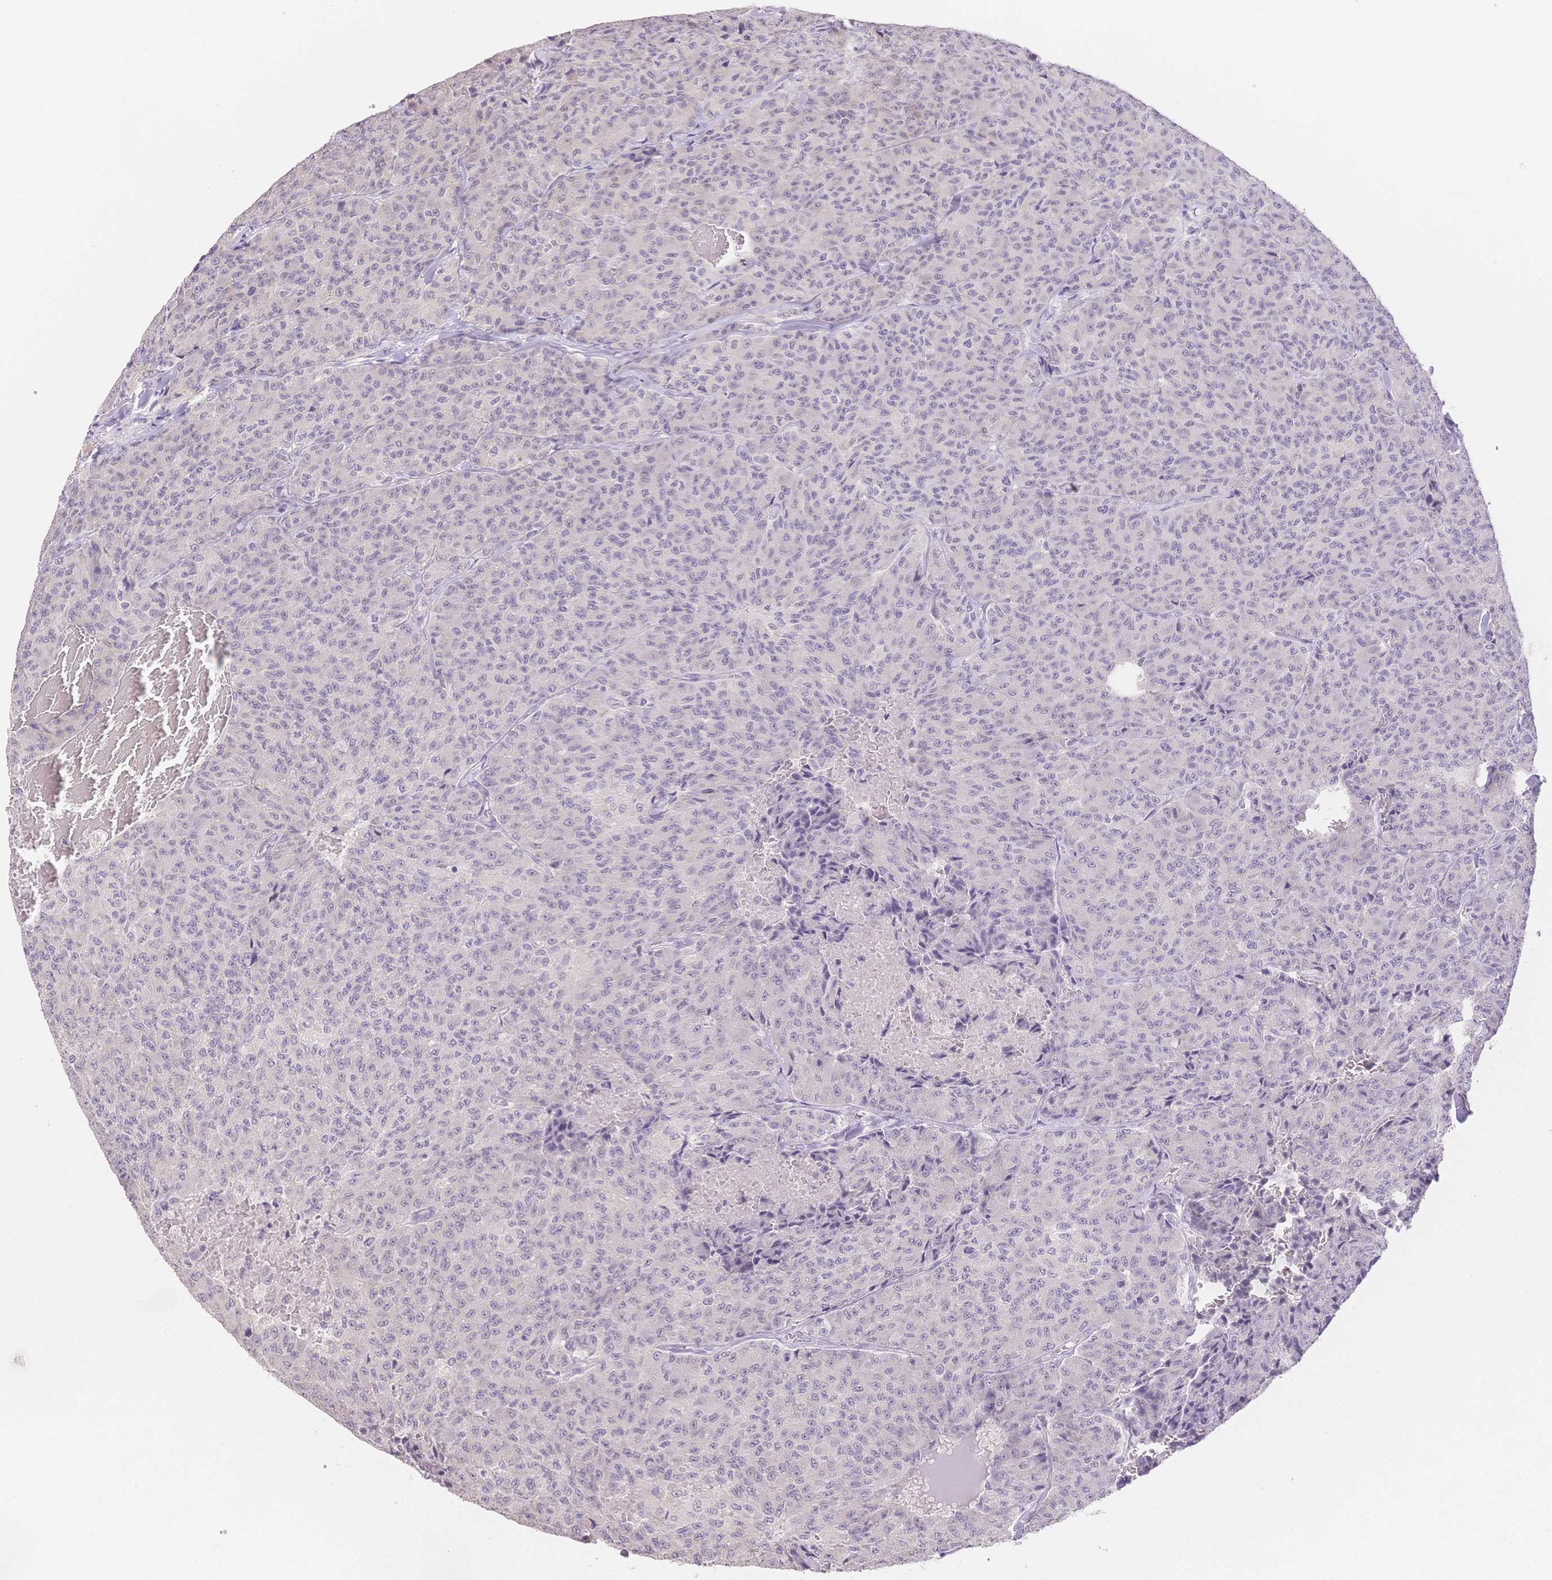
{"staining": {"intensity": "weak", "quantity": "<25%", "location": "cytoplasmic/membranous"}, "tissue": "carcinoid", "cell_type": "Tumor cells", "image_type": "cancer", "snomed": [{"axis": "morphology", "description": "Carcinoid, malignant, NOS"}, {"axis": "topography", "description": "Lung"}], "caption": "Immunohistochemistry (IHC) of human carcinoid demonstrates no staining in tumor cells.", "gene": "SUV39H2", "patient": {"sex": "male", "age": 71}}